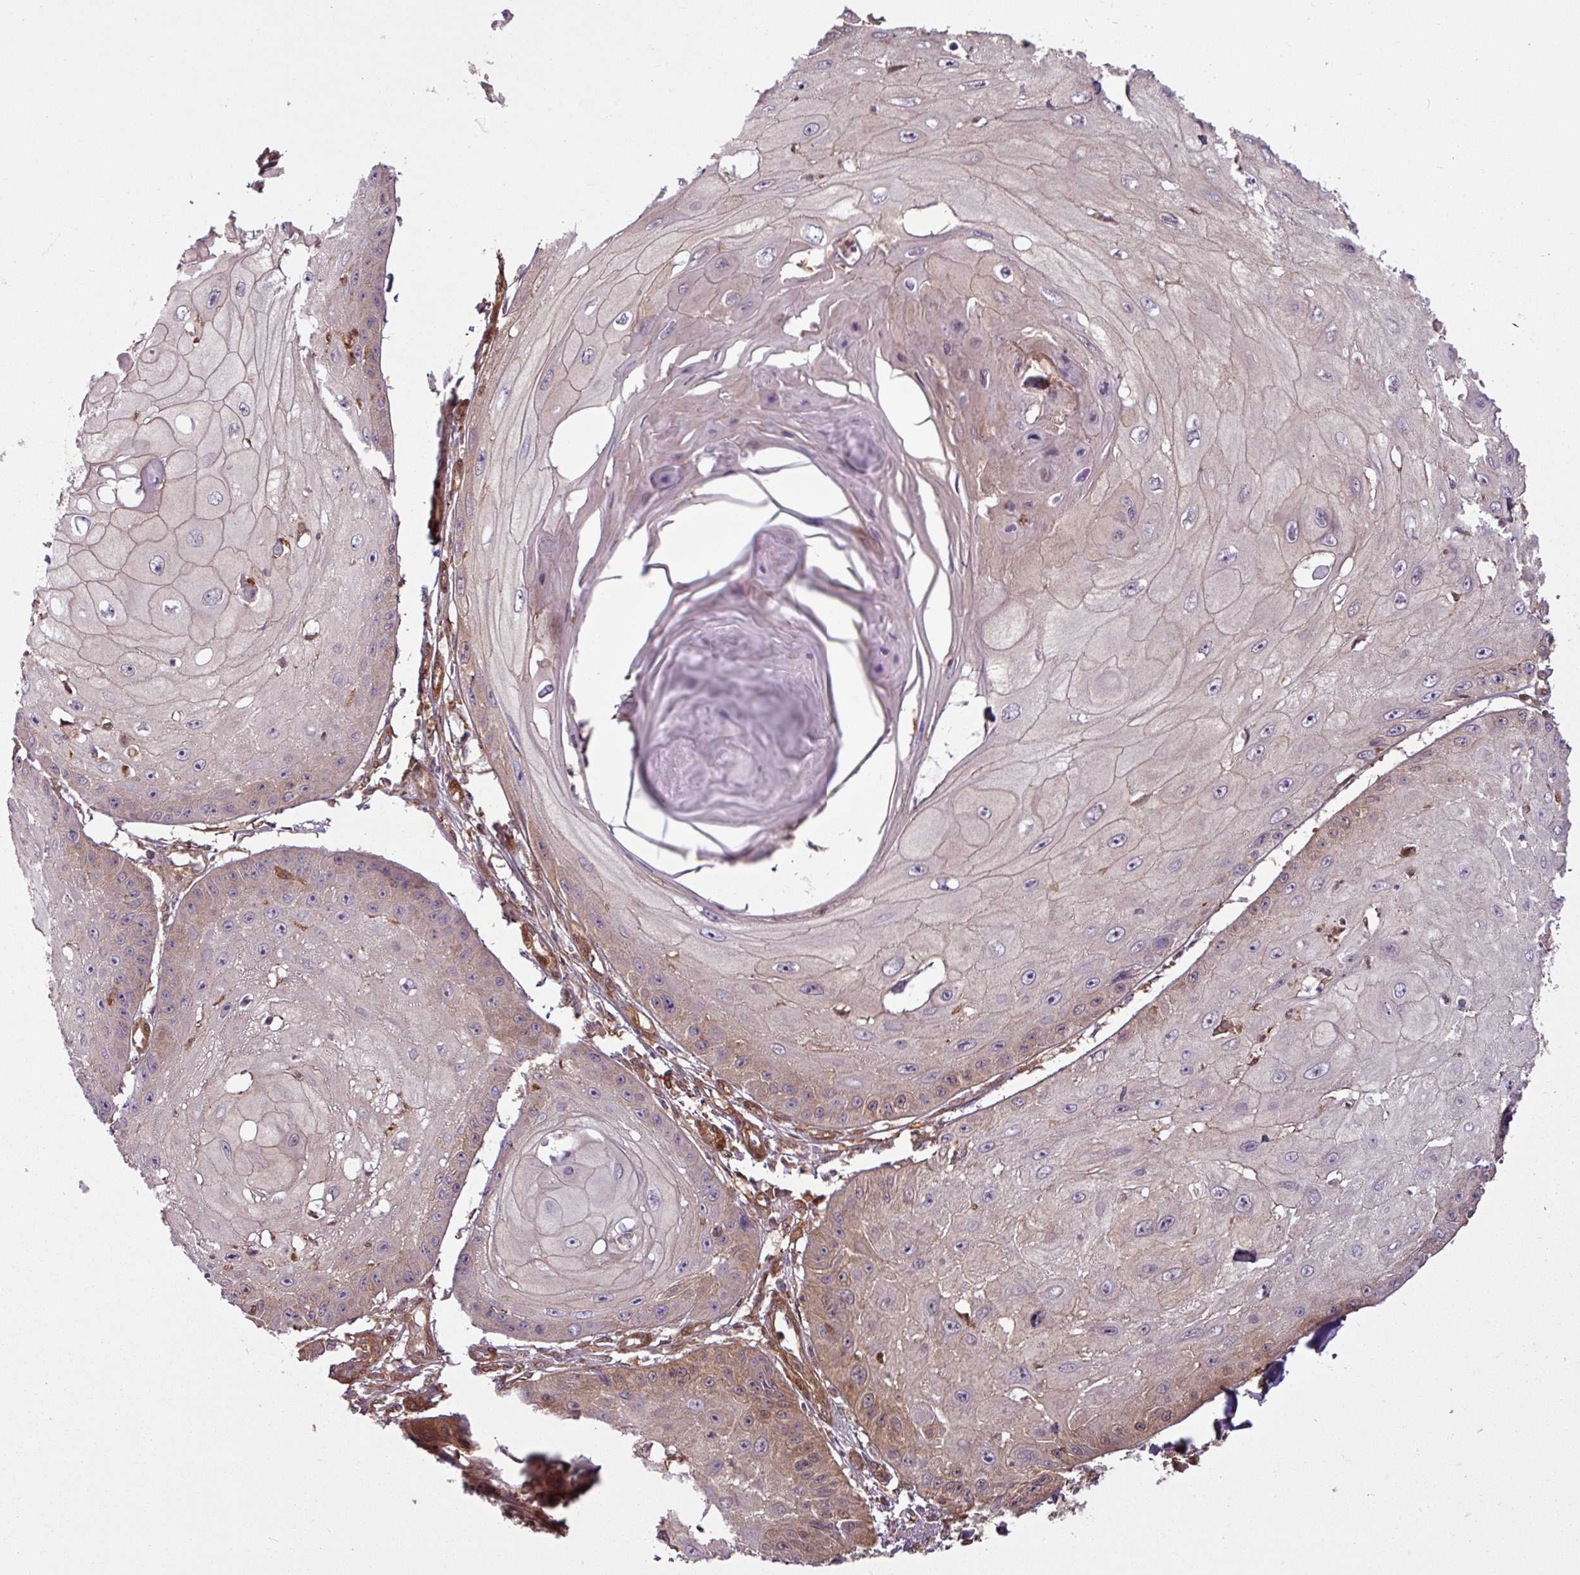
{"staining": {"intensity": "weak", "quantity": "25%-75%", "location": "cytoplasmic/membranous"}, "tissue": "skin cancer", "cell_type": "Tumor cells", "image_type": "cancer", "snomed": [{"axis": "morphology", "description": "Squamous cell carcinoma, NOS"}, {"axis": "topography", "description": "Skin"}], "caption": "Tumor cells exhibit low levels of weak cytoplasmic/membranous staining in about 25%-75% of cells in skin squamous cell carcinoma.", "gene": "SH3BGRL", "patient": {"sex": "male", "age": 70}}